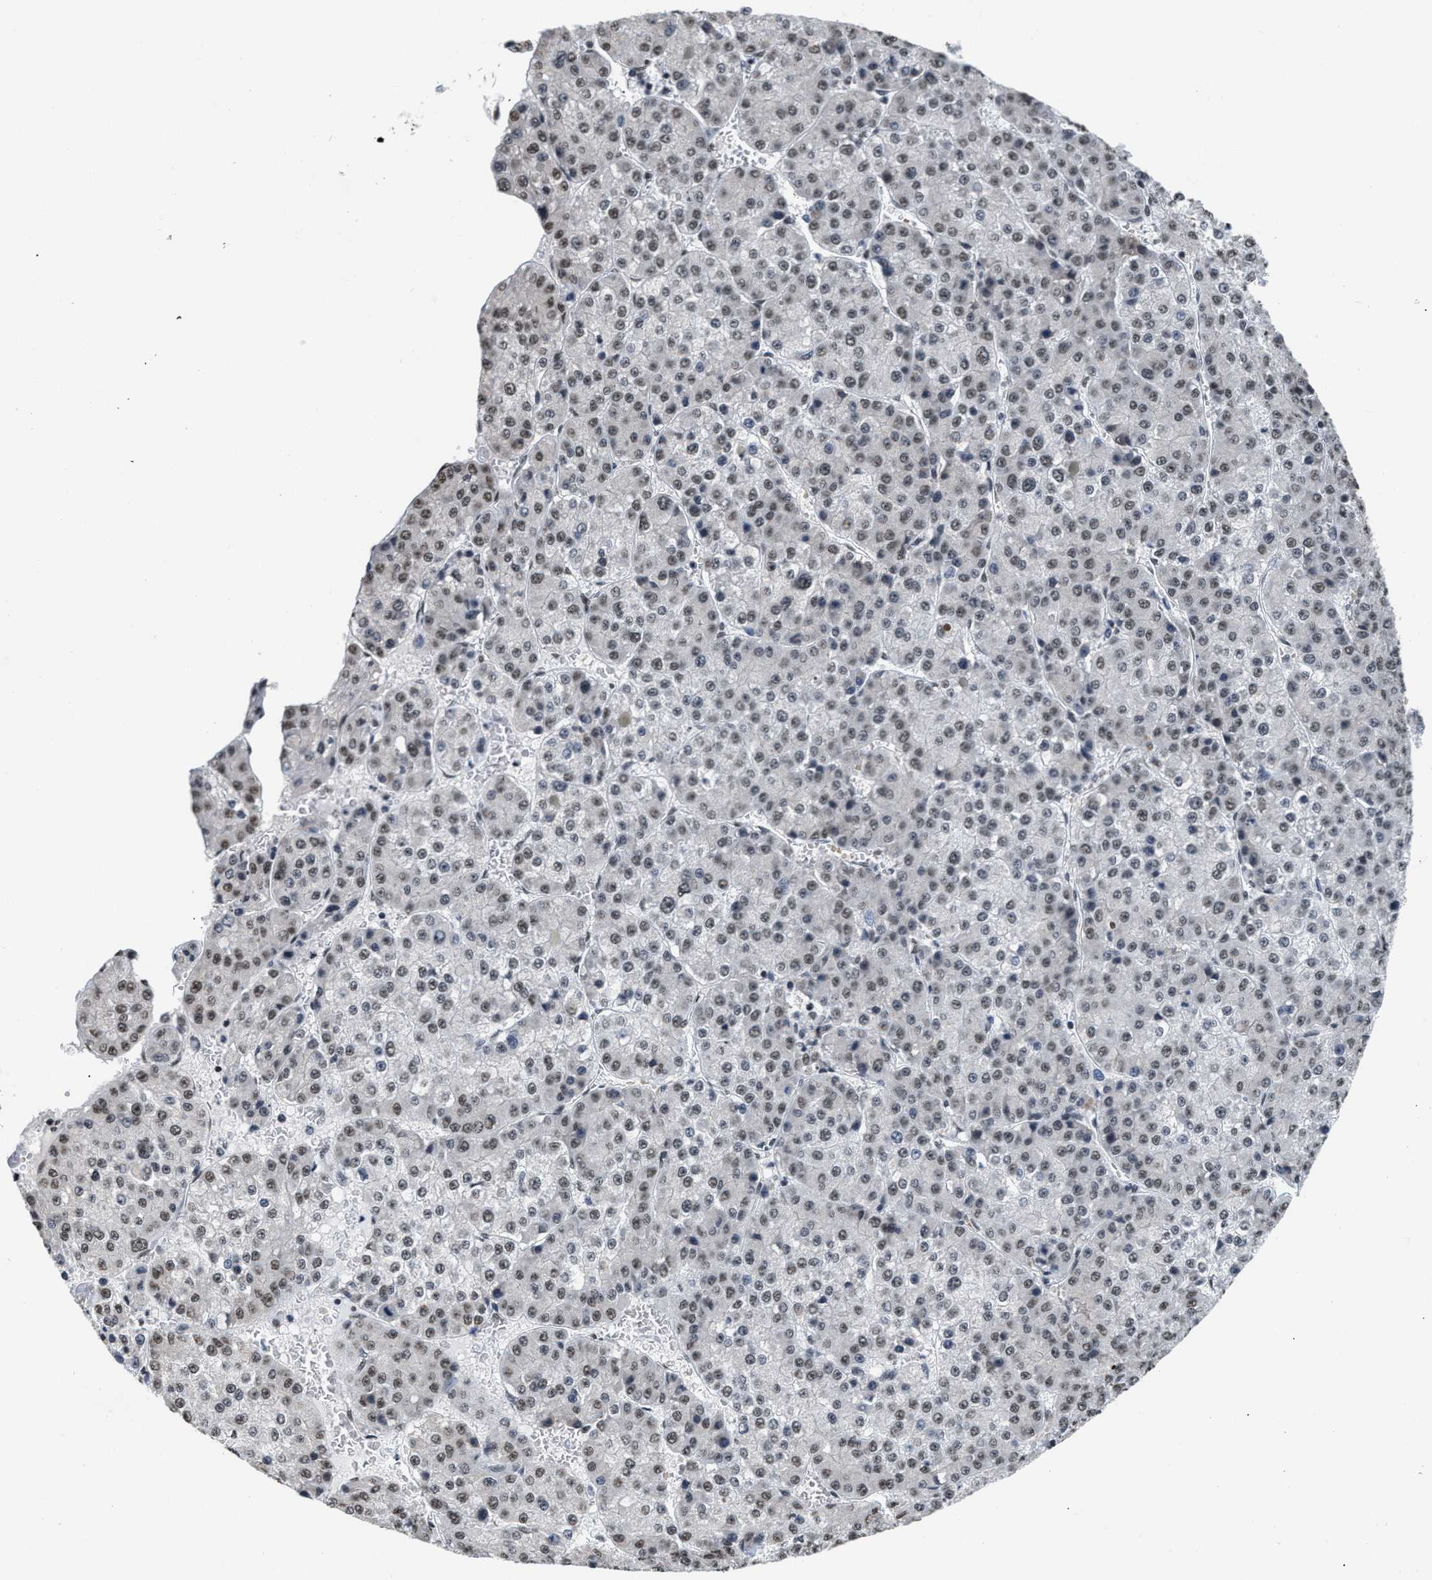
{"staining": {"intensity": "weak", "quantity": ">75%", "location": "nuclear"}, "tissue": "liver cancer", "cell_type": "Tumor cells", "image_type": "cancer", "snomed": [{"axis": "morphology", "description": "Carcinoma, Hepatocellular, NOS"}, {"axis": "topography", "description": "Liver"}], "caption": "A micrograph of human liver cancer stained for a protein demonstrates weak nuclear brown staining in tumor cells.", "gene": "RAF1", "patient": {"sex": "female", "age": 73}}